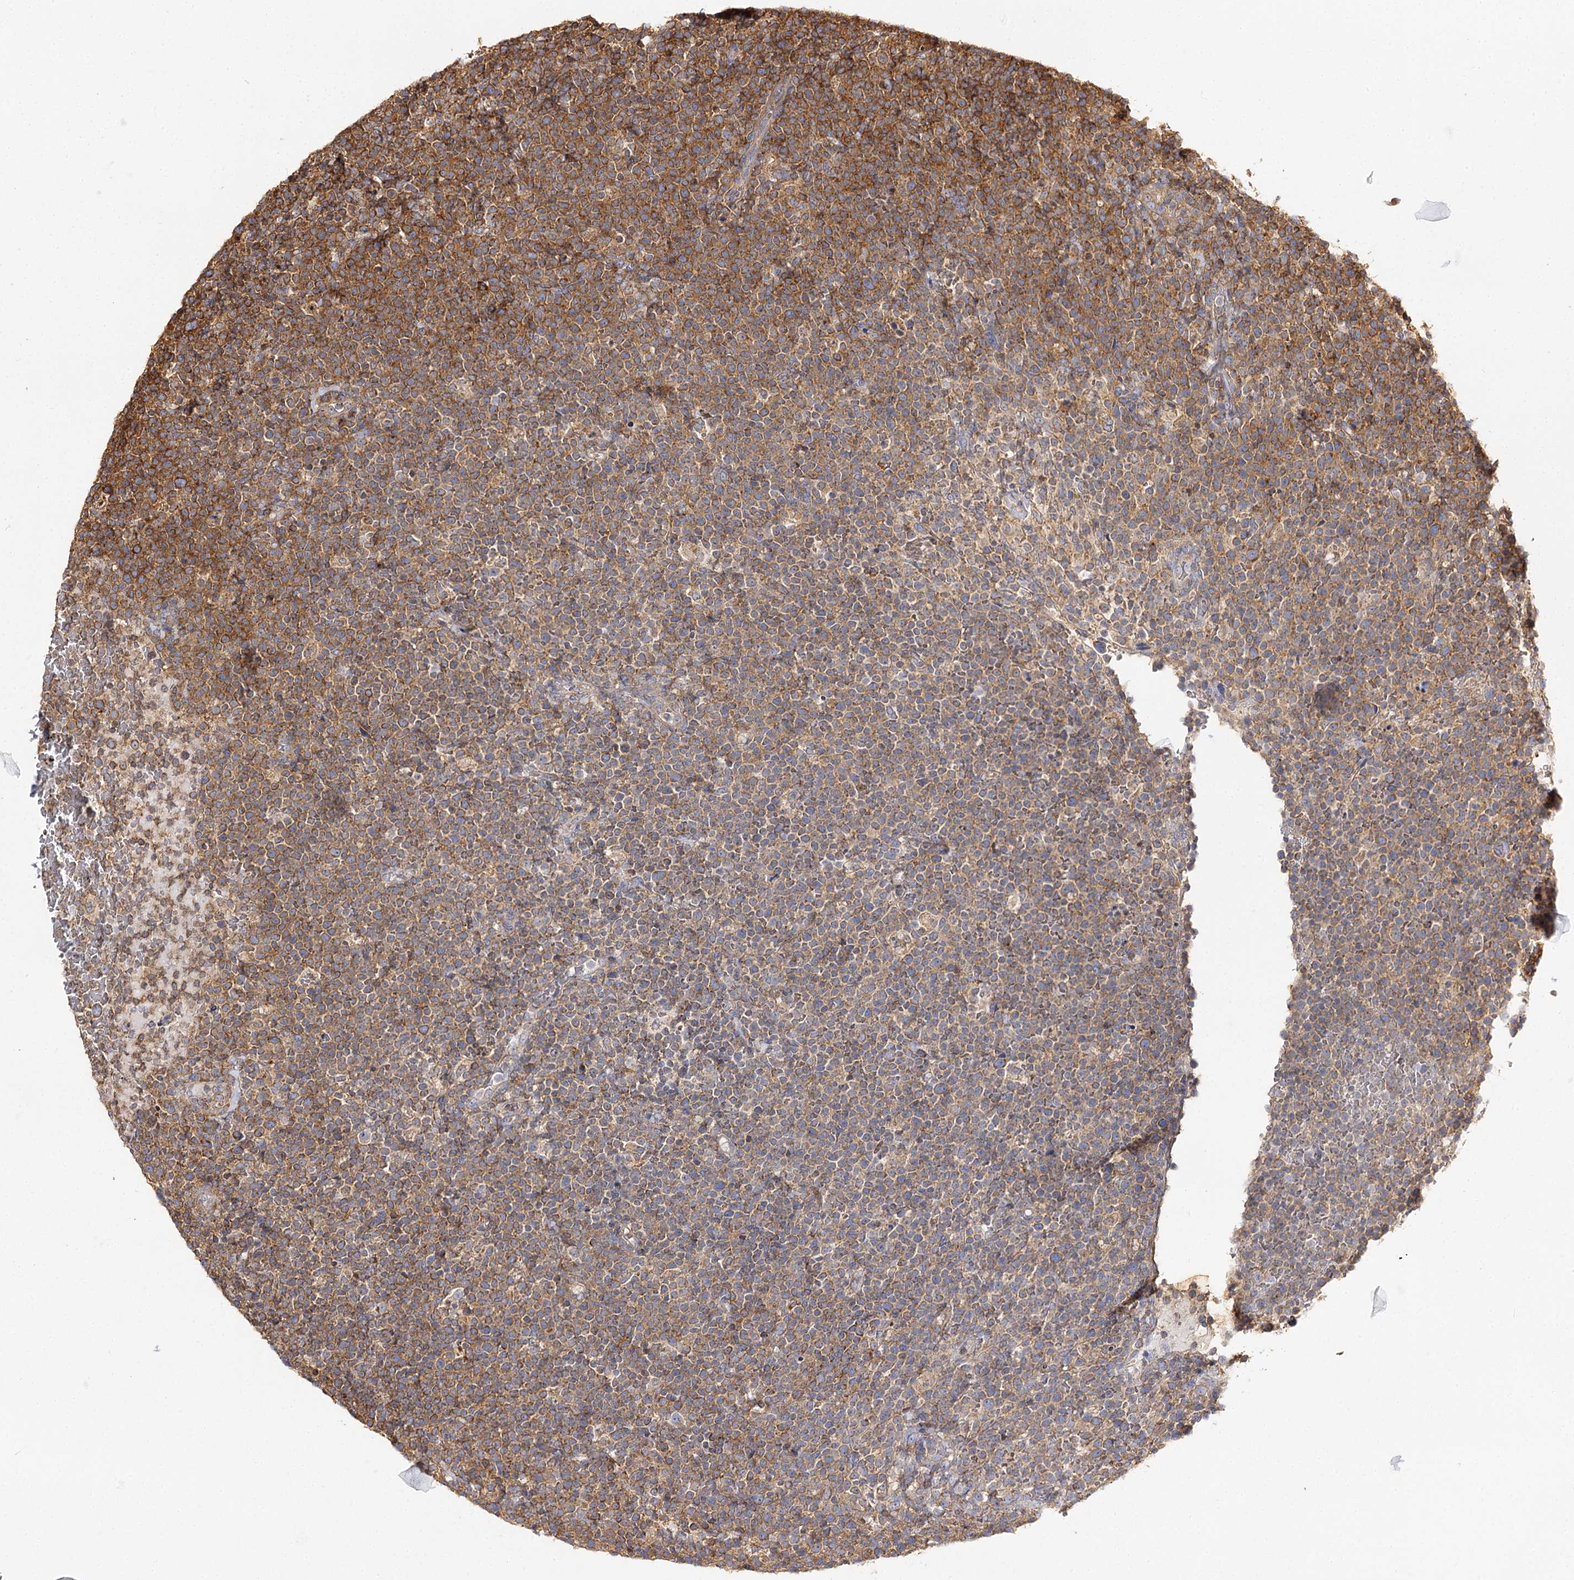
{"staining": {"intensity": "moderate", "quantity": ">75%", "location": "cytoplasmic/membranous"}, "tissue": "lymphoma", "cell_type": "Tumor cells", "image_type": "cancer", "snomed": [{"axis": "morphology", "description": "Malignant lymphoma, non-Hodgkin's type, High grade"}, {"axis": "topography", "description": "Lymph node"}], "caption": "High-power microscopy captured an immunohistochemistry micrograph of malignant lymphoma, non-Hodgkin's type (high-grade), revealing moderate cytoplasmic/membranous positivity in about >75% of tumor cells.", "gene": "SEC24B", "patient": {"sex": "male", "age": 61}}